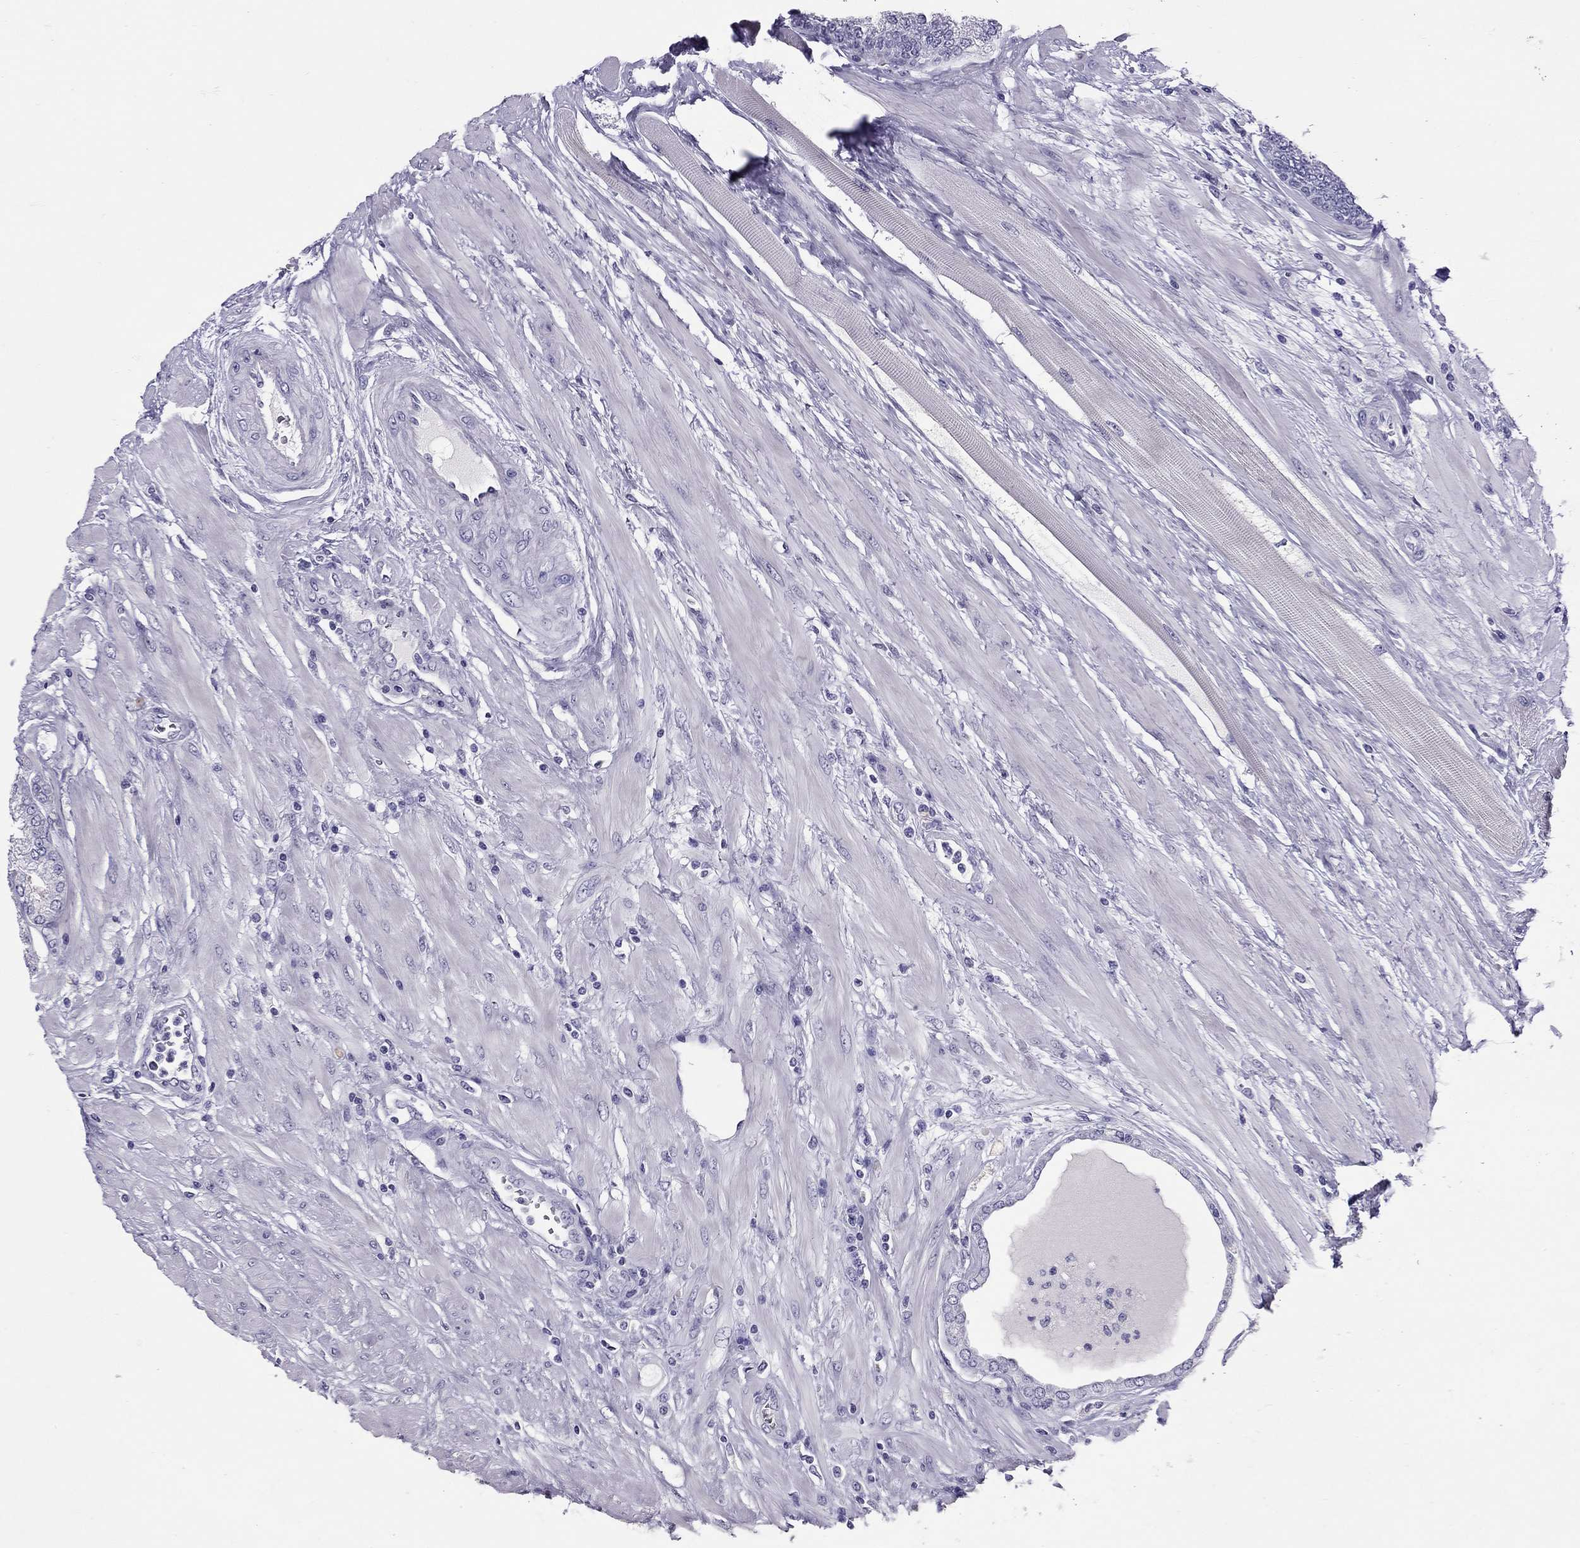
{"staining": {"intensity": "negative", "quantity": "none", "location": "none"}, "tissue": "prostate cancer", "cell_type": "Tumor cells", "image_type": "cancer", "snomed": [{"axis": "morphology", "description": "Adenocarcinoma, Low grade"}, {"axis": "topography", "description": "Prostate"}], "caption": "Photomicrograph shows no significant protein positivity in tumor cells of prostate cancer (adenocarcinoma (low-grade)).", "gene": "IL17REL", "patient": {"sex": "male", "age": 55}}